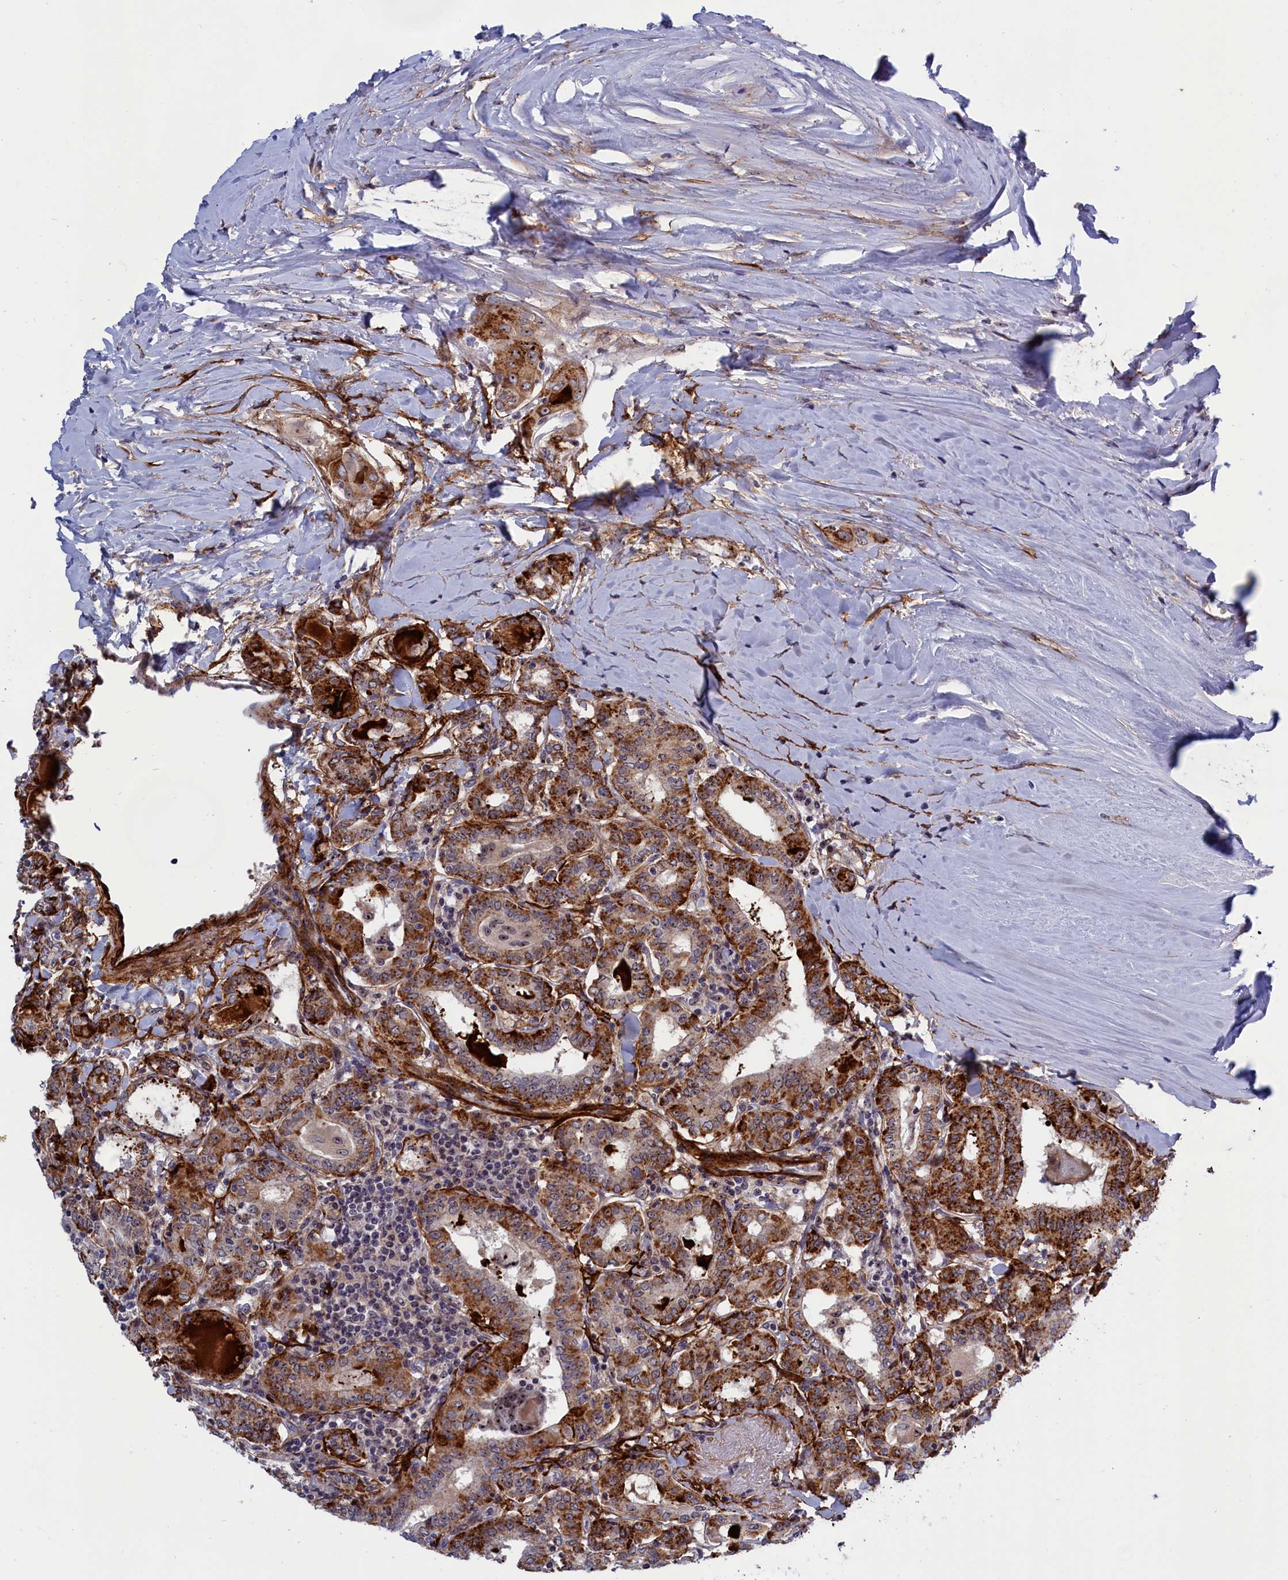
{"staining": {"intensity": "moderate", "quantity": ">75%", "location": "cytoplasmic/membranous"}, "tissue": "thyroid cancer", "cell_type": "Tumor cells", "image_type": "cancer", "snomed": [{"axis": "morphology", "description": "Papillary adenocarcinoma, NOS"}, {"axis": "topography", "description": "Thyroid gland"}], "caption": "Thyroid cancer (papillary adenocarcinoma) stained for a protein demonstrates moderate cytoplasmic/membranous positivity in tumor cells.", "gene": "PPAN", "patient": {"sex": "female", "age": 72}}